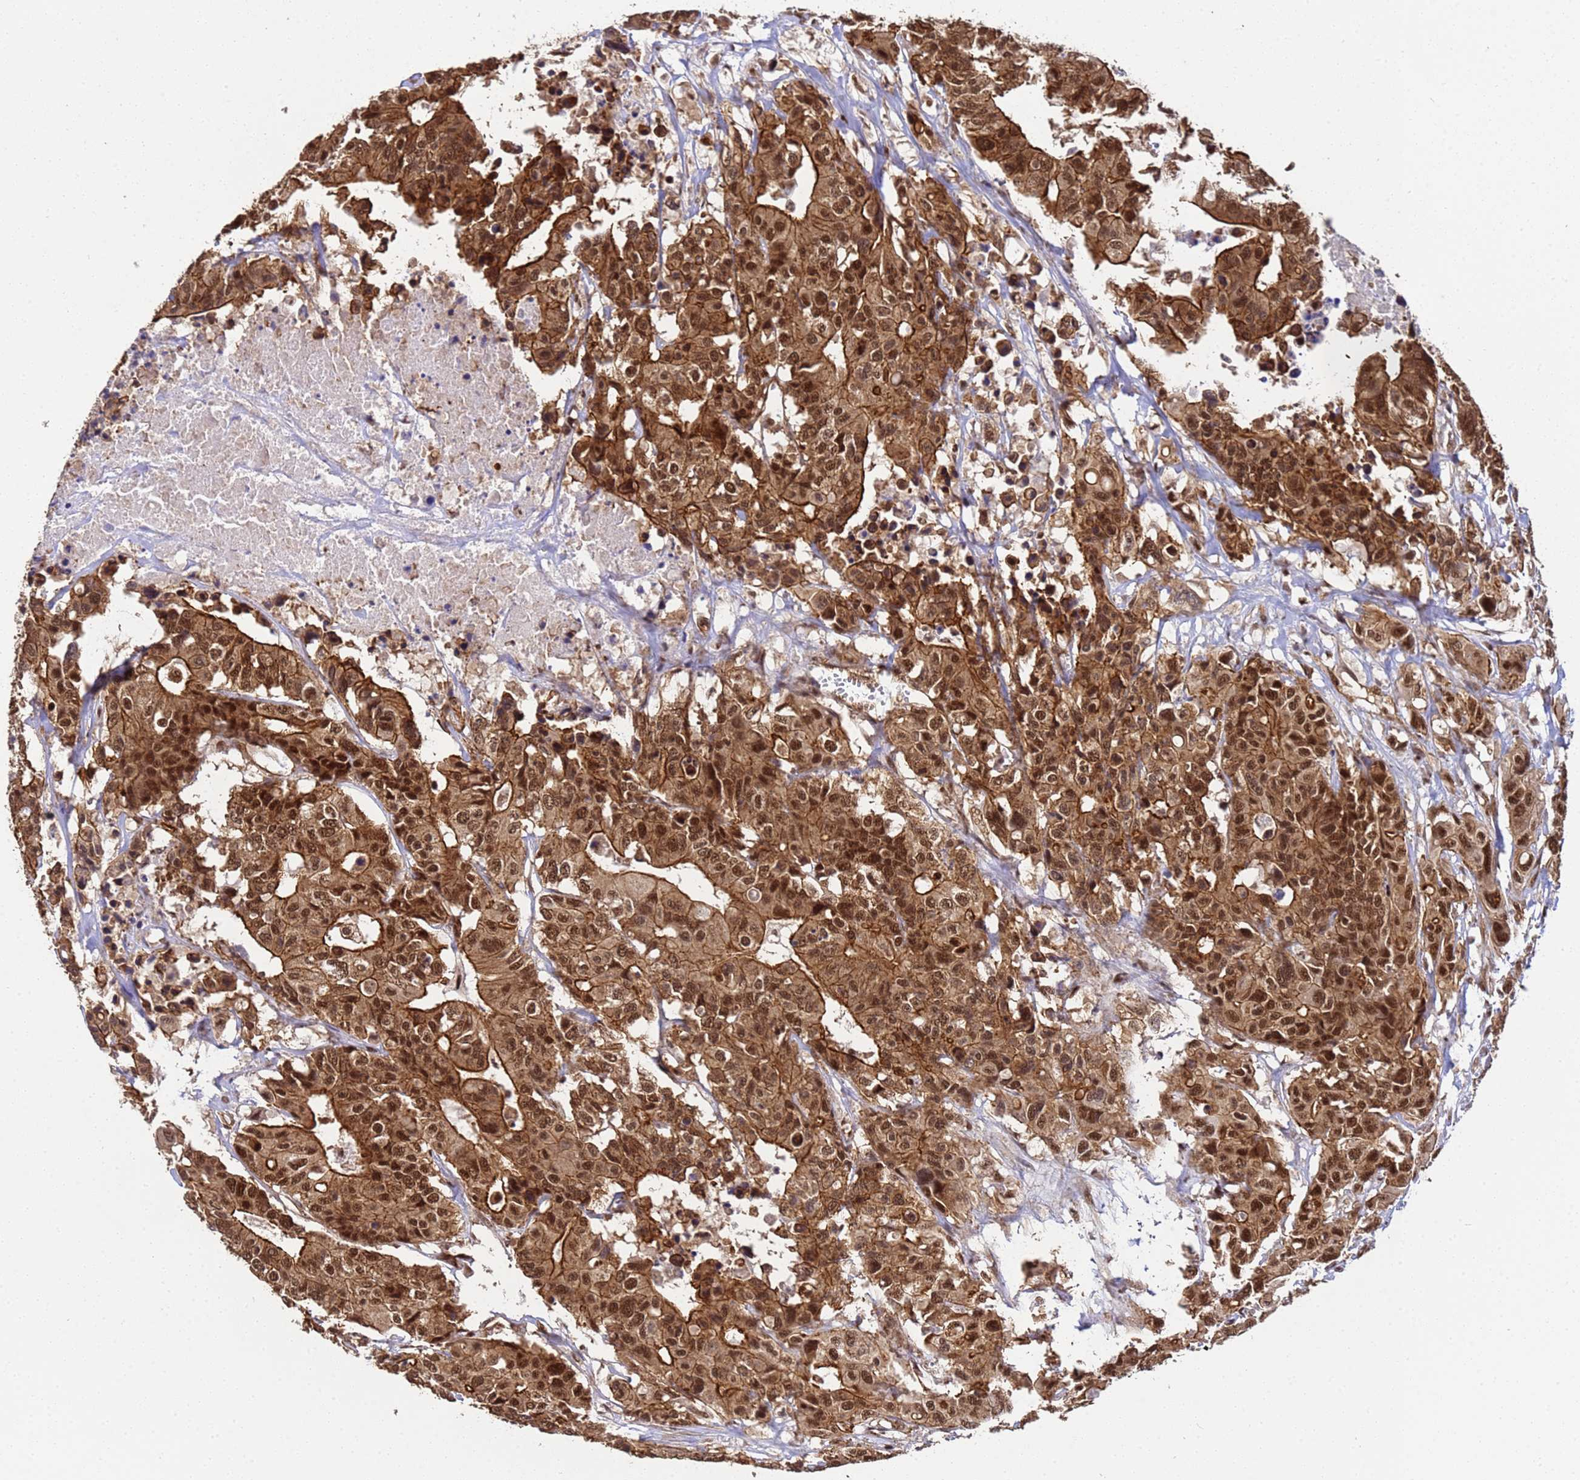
{"staining": {"intensity": "strong", "quantity": ">75%", "location": "cytoplasmic/membranous,nuclear"}, "tissue": "colorectal cancer", "cell_type": "Tumor cells", "image_type": "cancer", "snomed": [{"axis": "morphology", "description": "Adenocarcinoma, NOS"}, {"axis": "topography", "description": "Colon"}], "caption": "The image exhibits staining of colorectal cancer (adenocarcinoma), revealing strong cytoplasmic/membranous and nuclear protein staining (brown color) within tumor cells.", "gene": "SYF2", "patient": {"sex": "male", "age": 77}}